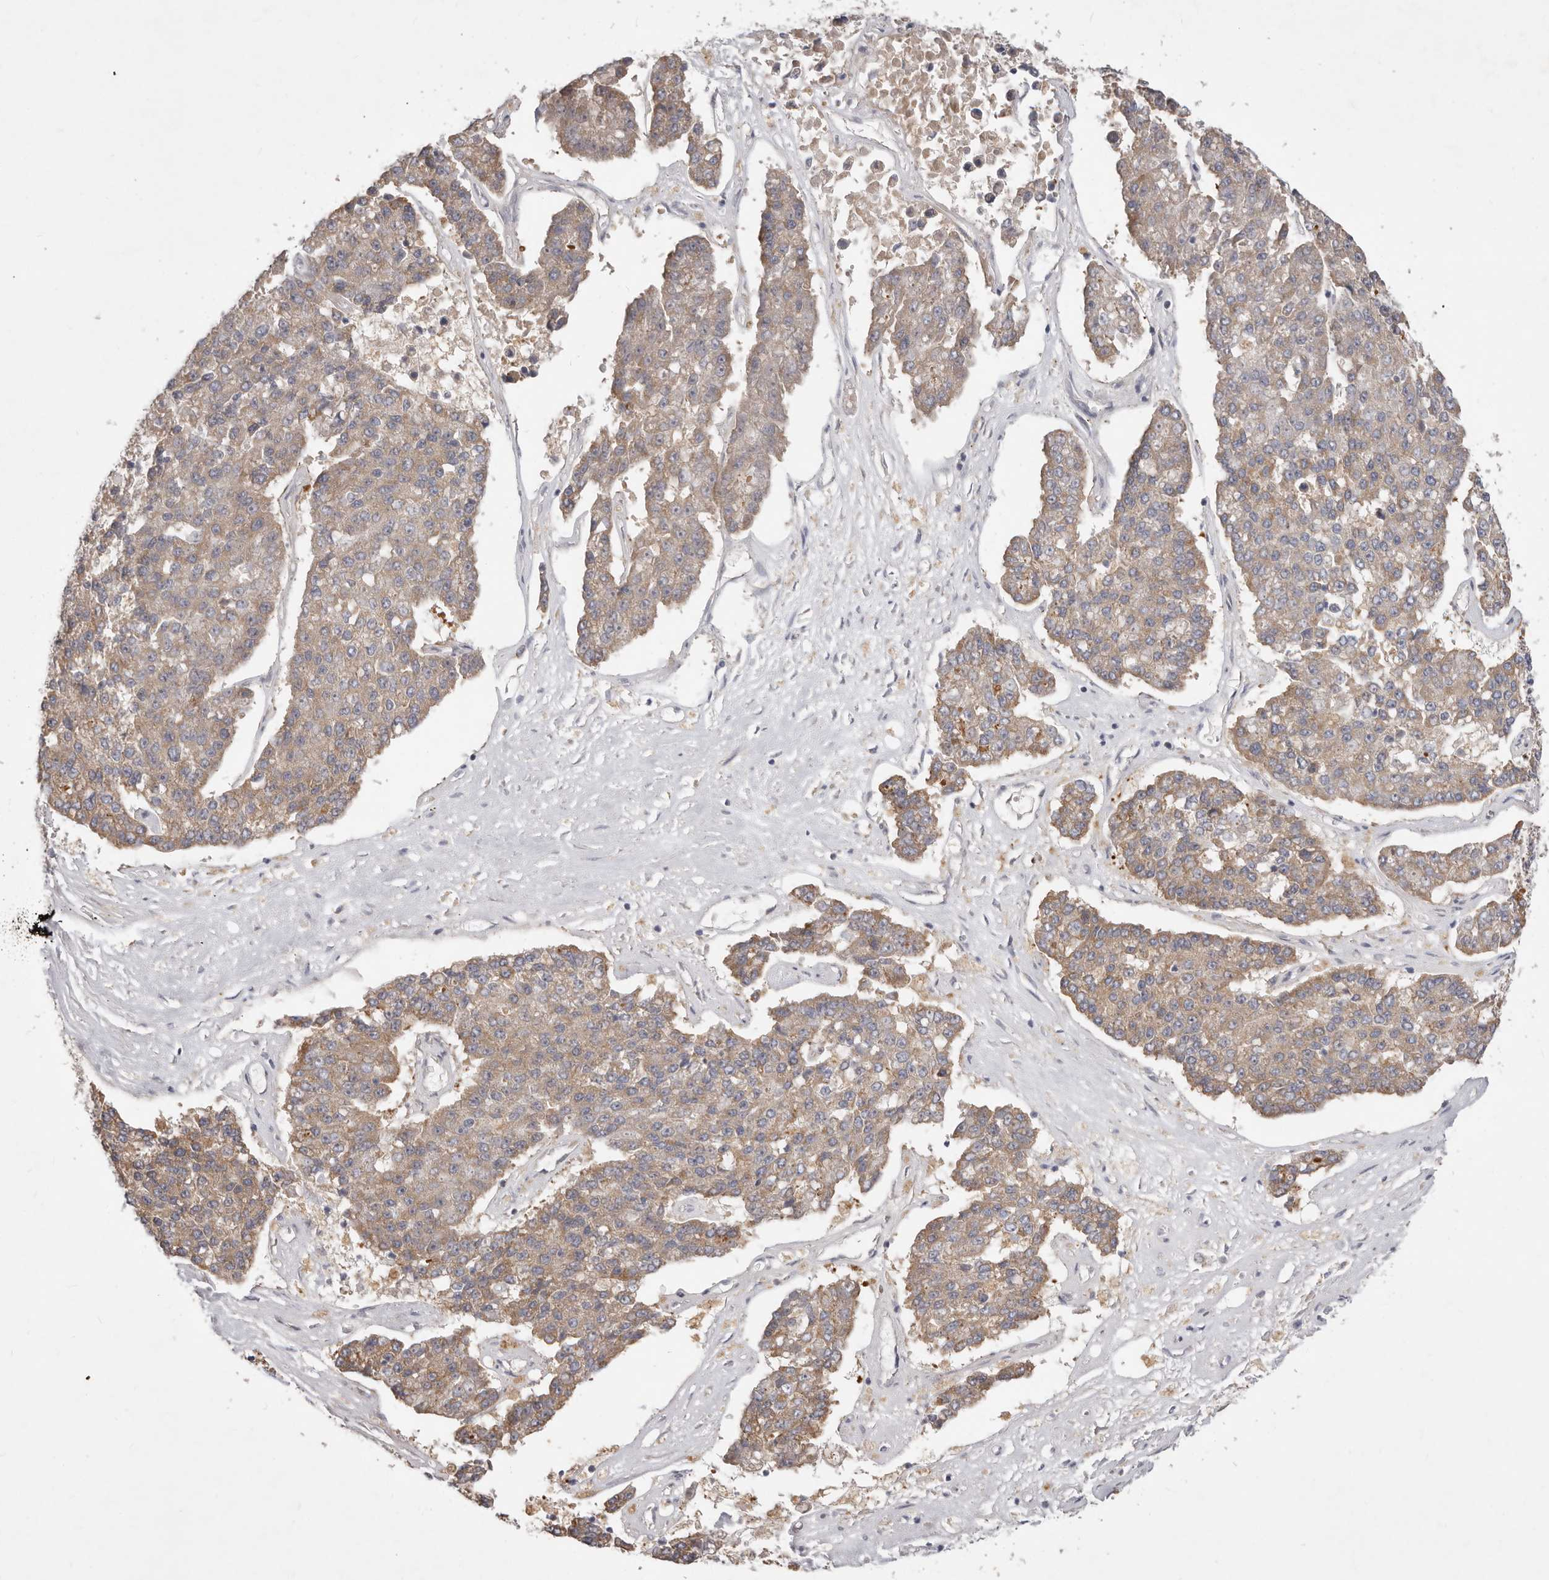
{"staining": {"intensity": "weak", "quantity": ">75%", "location": "cytoplasmic/membranous"}, "tissue": "pancreatic cancer", "cell_type": "Tumor cells", "image_type": "cancer", "snomed": [{"axis": "morphology", "description": "Adenocarcinoma, NOS"}, {"axis": "topography", "description": "Pancreas"}], "caption": "An immunohistochemistry histopathology image of neoplastic tissue is shown. Protein staining in brown highlights weak cytoplasmic/membranous positivity in pancreatic adenocarcinoma within tumor cells.", "gene": "TFB2M", "patient": {"sex": "male", "age": 50}}